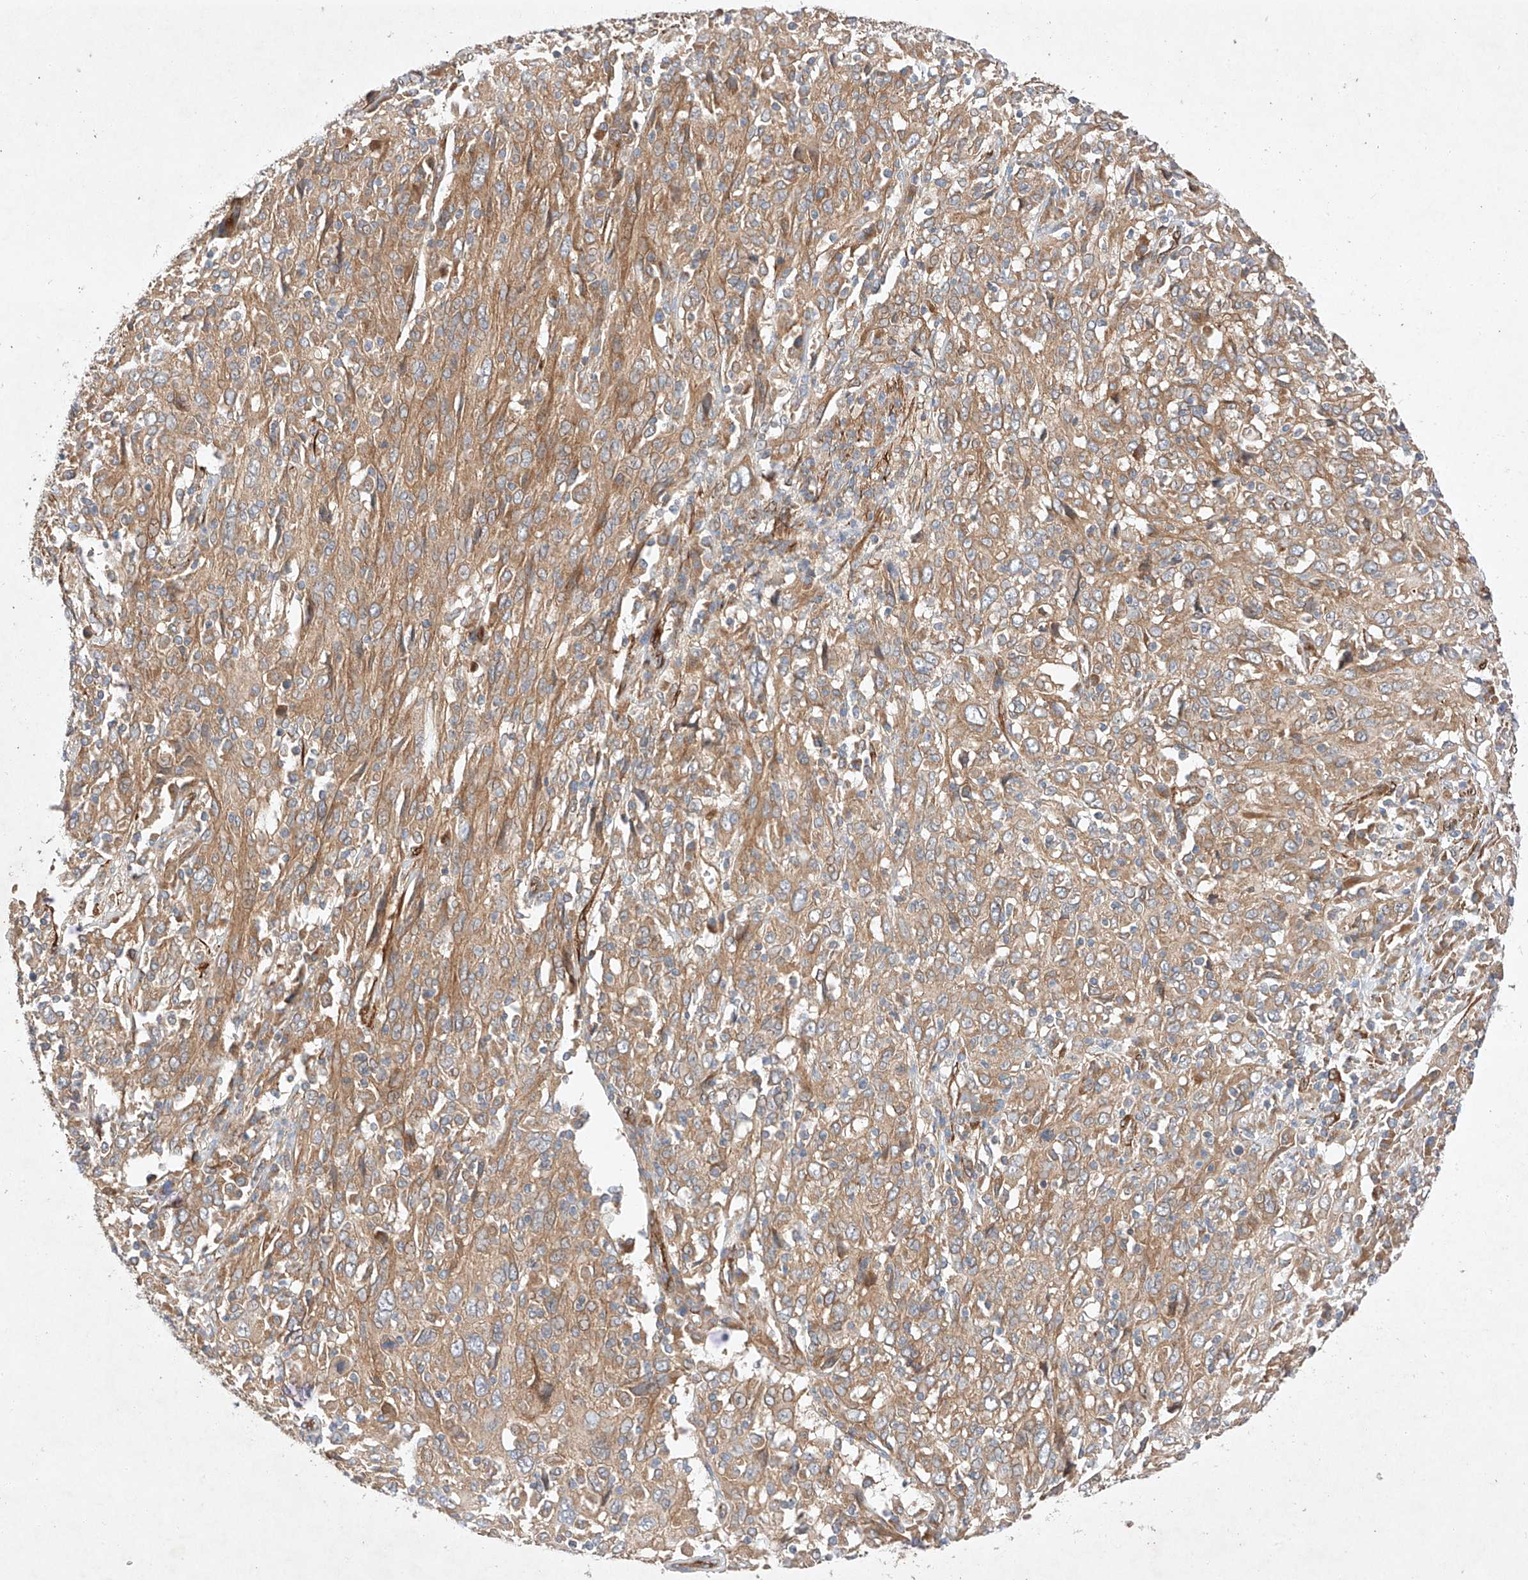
{"staining": {"intensity": "moderate", "quantity": ">75%", "location": "cytoplasmic/membranous"}, "tissue": "cervical cancer", "cell_type": "Tumor cells", "image_type": "cancer", "snomed": [{"axis": "morphology", "description": "Squamous cell carcinoma, NOS"}, {"axis": "topography", "description": "Cervix"}], "caption": "A brown stain shows moderate cytoplasmic/membranous staining of a protein in squamous cell carcinoma (cervical) tumor cells.", "gene": "RAB23", "patient": {"sex": "female", "age": 46}}